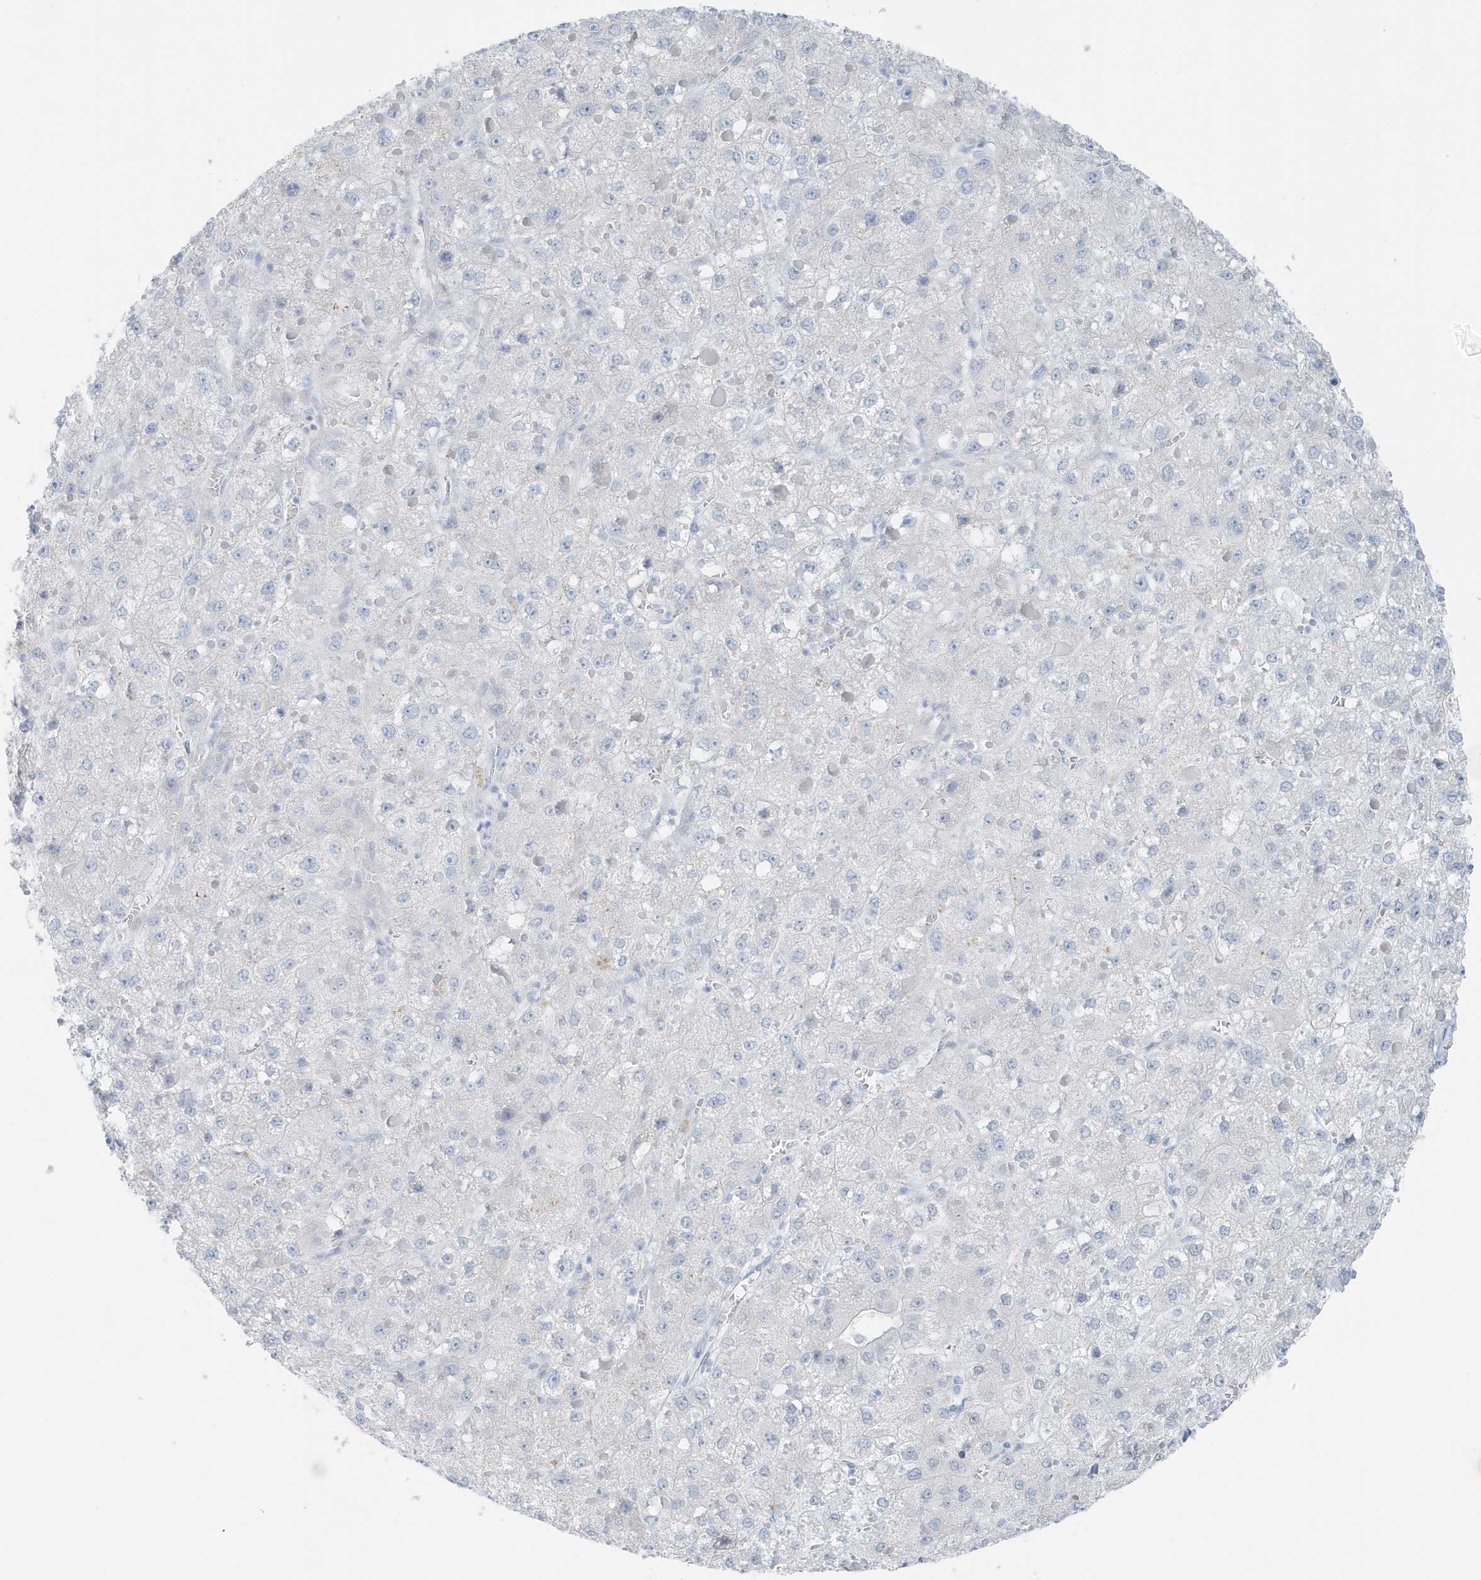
{"staining": {"intensity": "moderate", "quantity": "<25%", "location": "nuclear"}, "tissue": "liver cancer", "cell_type": "Tumor cells", "image_type": "cancer", "snomed": [{"axis": "morphology", "description": "Carcinoma, Hepatocellular, NOS"}, {"axis": "topography", "description": "Liver"}], "caption": "IHC (DAB (3,3'-diaminobenzidine)) staining of human liver cancer (hepatocellular carcinoma) shows moderate nuclear protein staining in about <25% of tumor cells.", "gene": "ZFP64", "patient": {"sex": "female", "age": 73}}